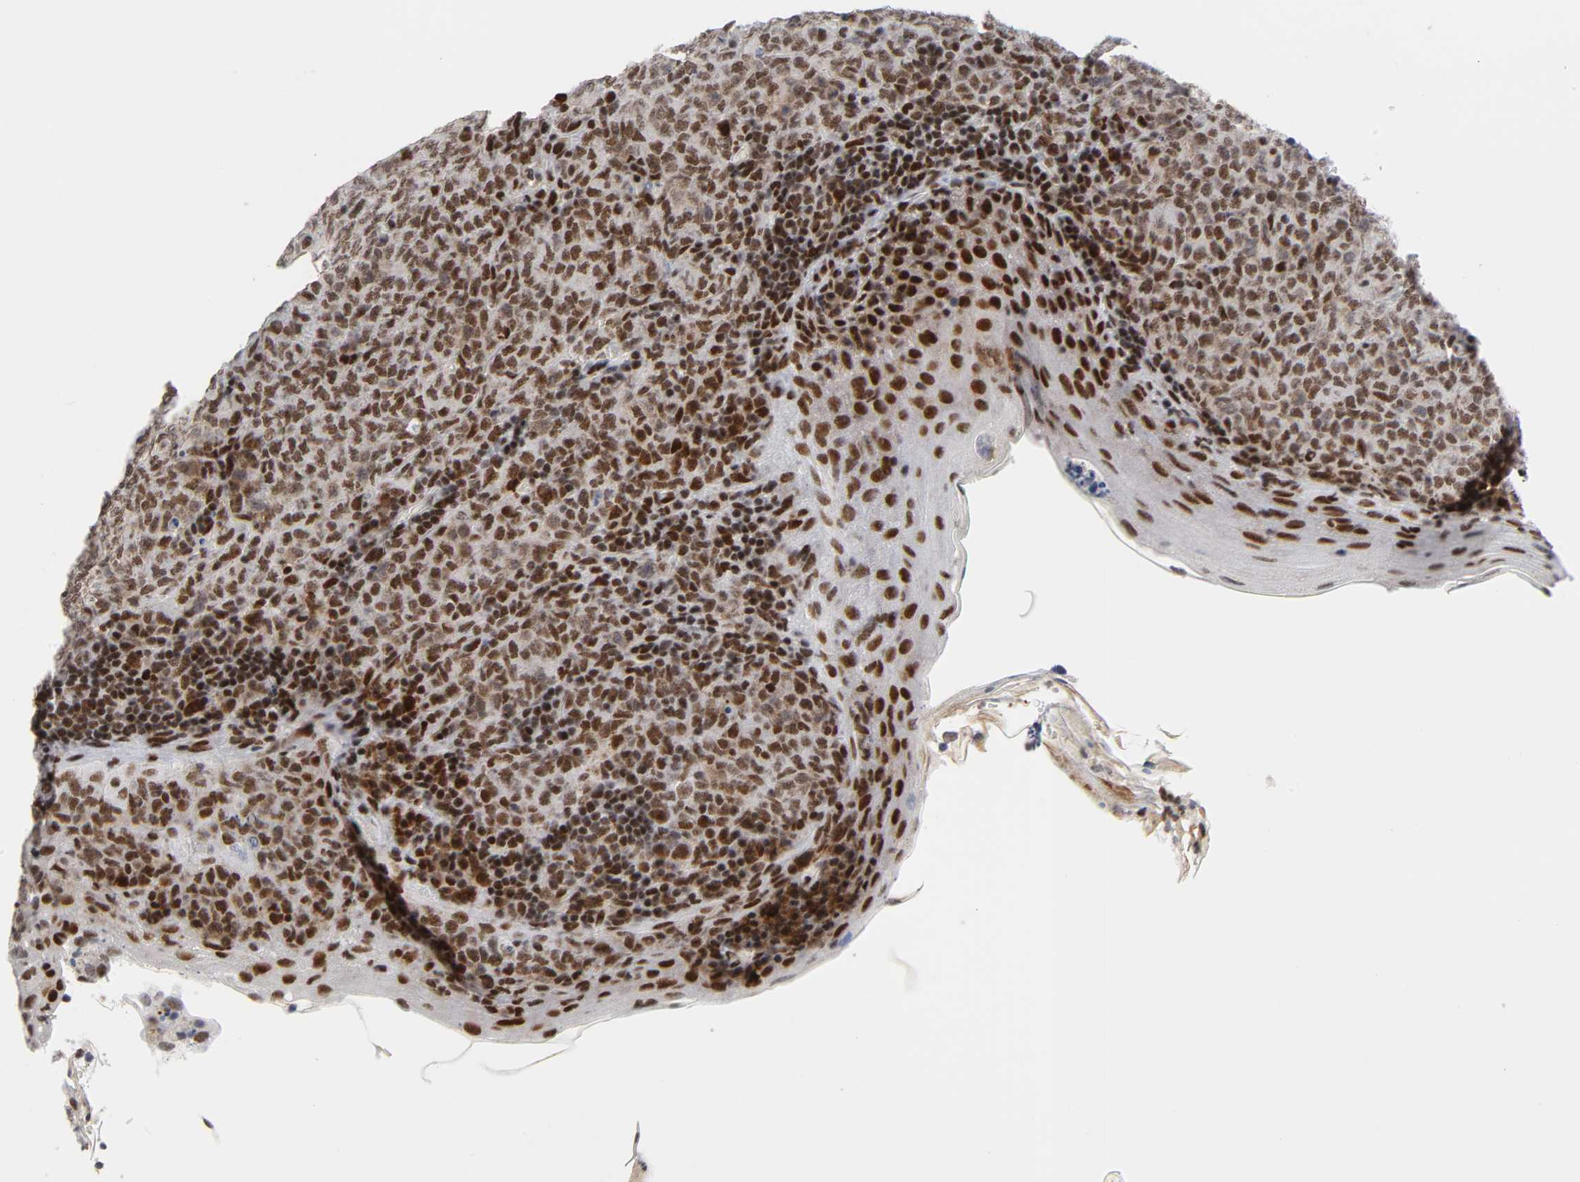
{"staining": {"intensity": "strong", "quantity": ">75%", "location": "nuclear"}, "tissue": "lymphoma", "cell_type": "Tumor cells", "image_type": "cancer", "snomed": [{"axis": "morphology", "description": "Malignant lymphoma, non-Hodgkin's type, High grade"}, {"axis": "topography", "description": "Tonsil"}], "caption": "Immunohistochemistry (IHC) micrograph of neoplastic tissue: lymphoma stained using IHC reveals high levels of strong protein expression localized specifically in the nuclear of tumor cells, appearing as a nuclear brown color.", "gene": "CREBBP", "patient": {"sex": "female", "age": 36}}